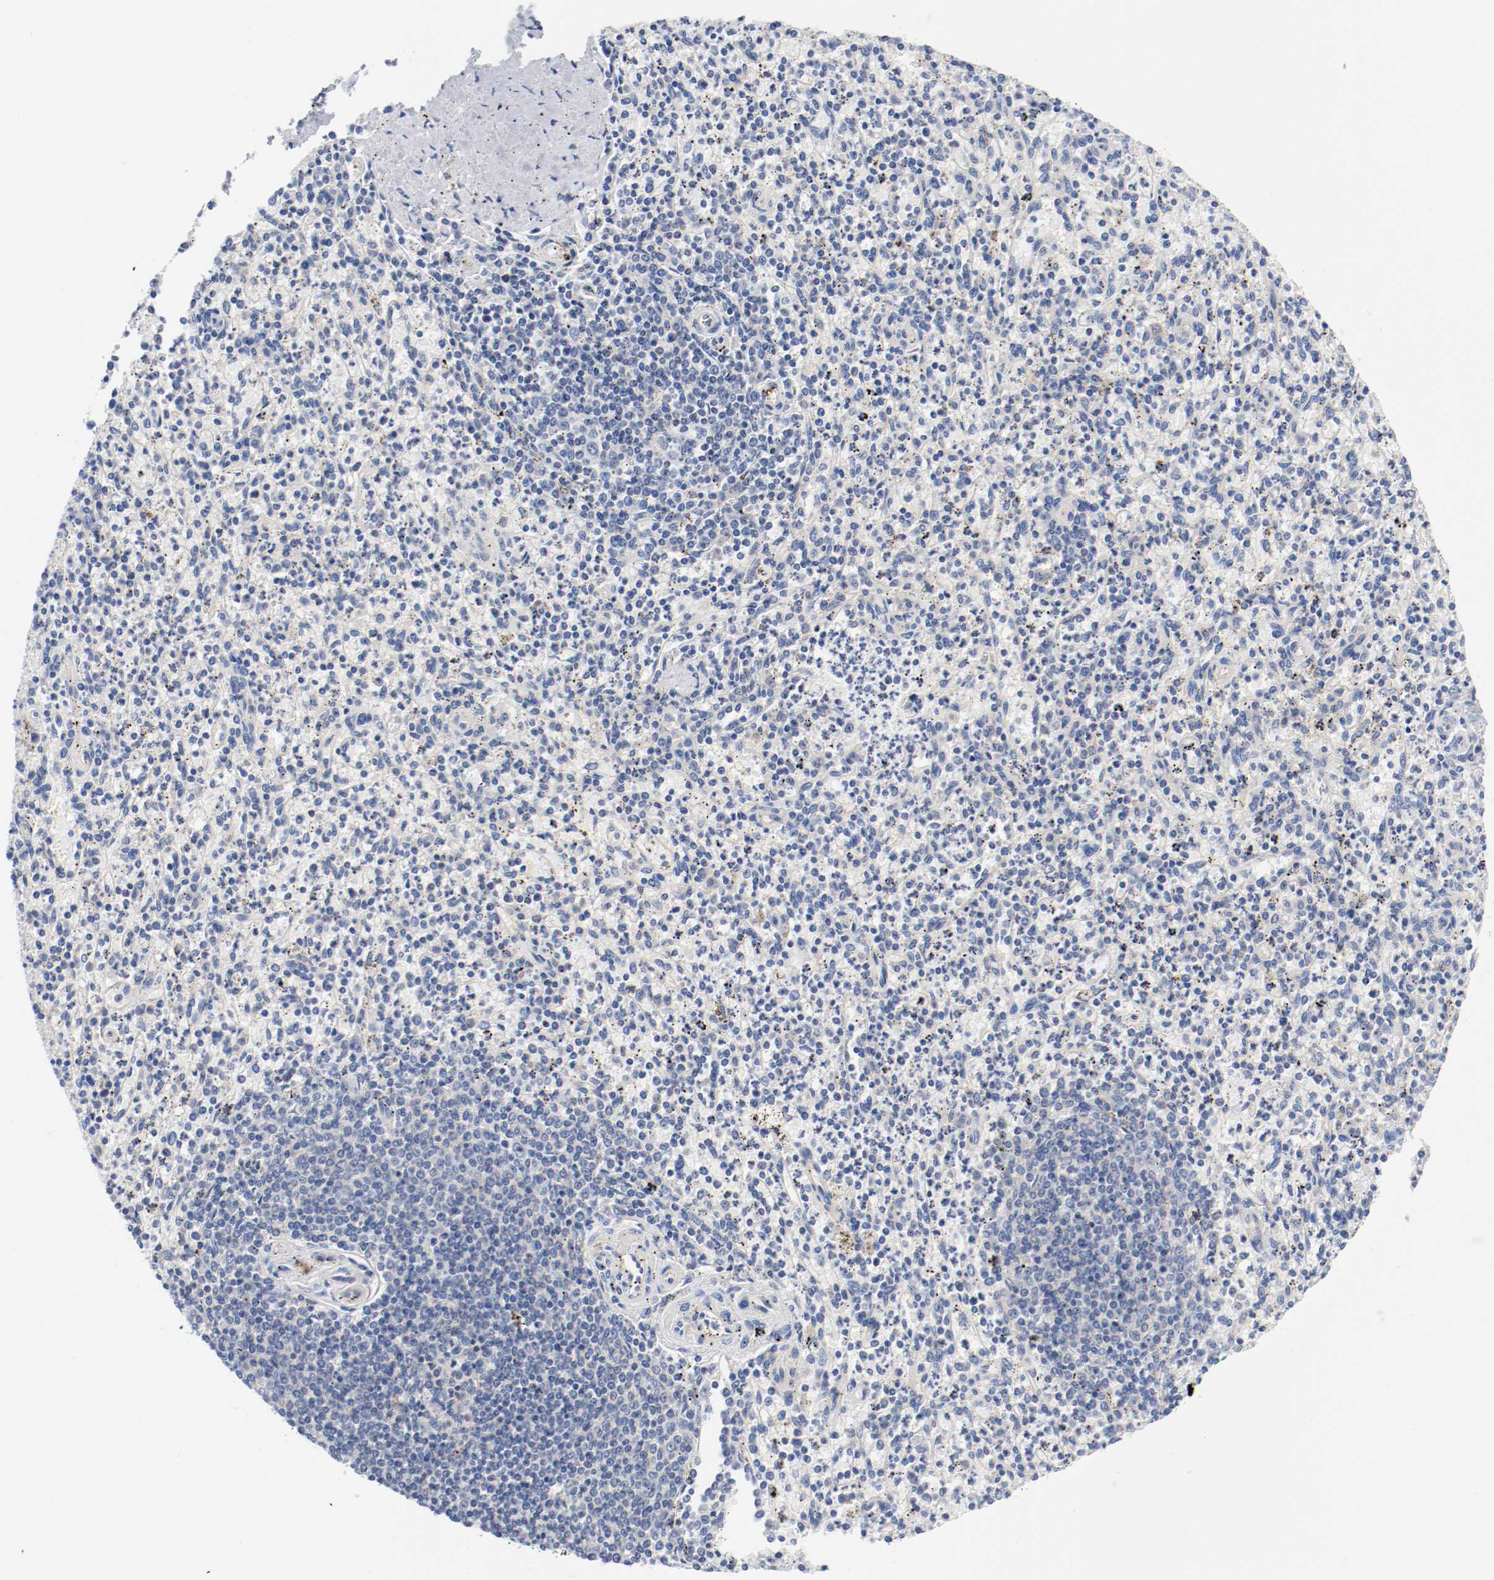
{"staining": {"intensity": "negative", "quantity": "none", "location": "none"}, "tissue": "spleen", "cell_type": "Cells in red pulp", "image_type": "normal", "snomed": [{"axis": "morphology", "description": "Normal tissue, NOS"}, {"axis": "topography", "description": "Spleen"}], "caption": "Human spleen stained for a protein using immunohistochemistry displays no positivity in cells in red pulp.", "gene": "HGS", "patient": {"sex": "male", "age": 72}}